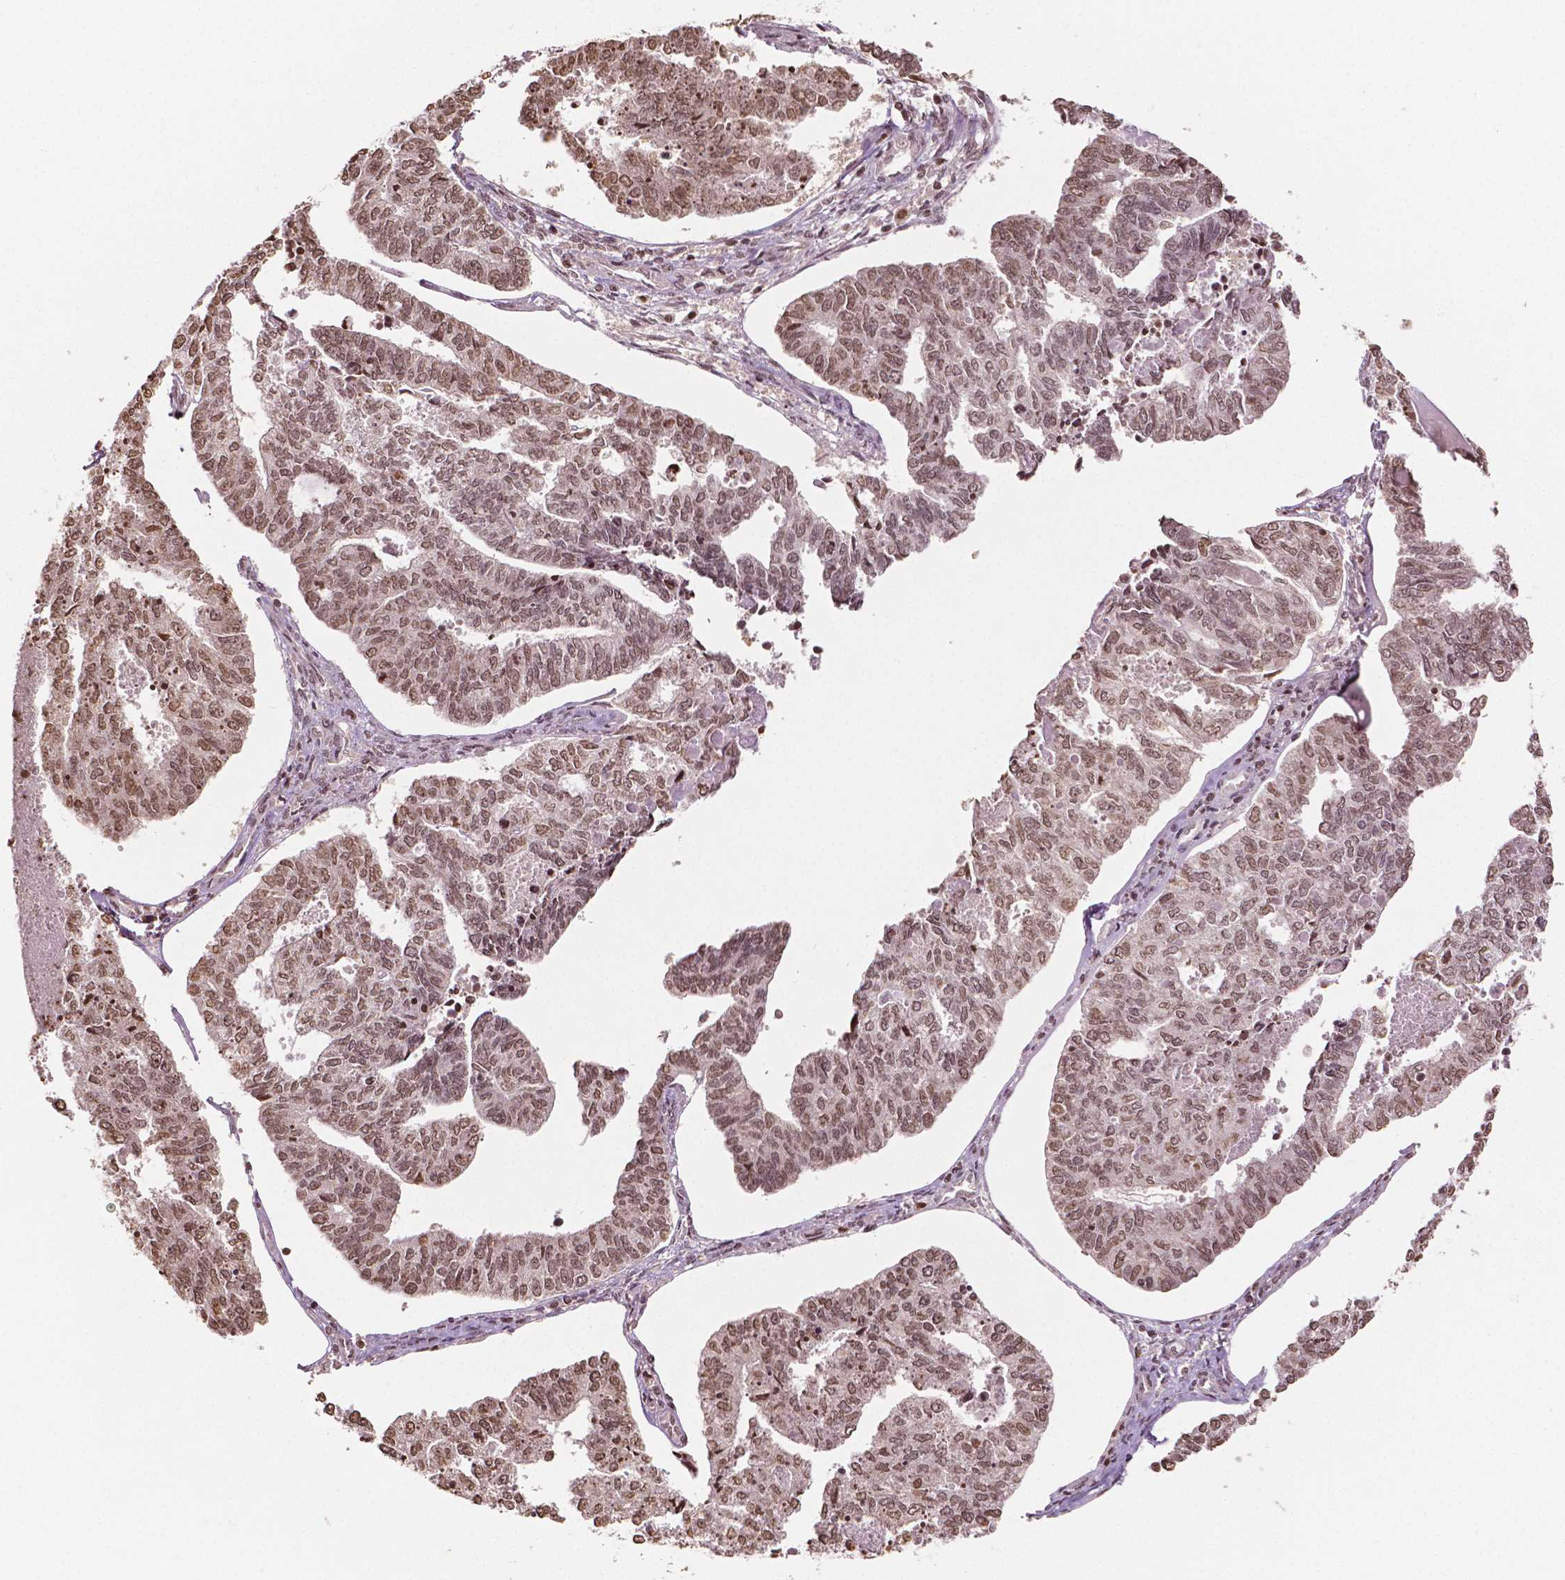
{"staining": {"intensity": "moderate", "quantity": ">75%", "location": "nuclear"}, "tissue": "endometrial cancer", "cell_type": "Tumor cells", "image_type": "cancer", "snomed": [{"axis": "morphology", "description": "Adenocarcinoma, NOS"}, {"axis": "topography", "description": "Endometrium"}], "caption": "High-magnification brightfield microscopy of endometrial cancer (adenocarcinoma) stained with DAB (brown) and counterstained with hematoxylin (blue). tumor cells exhibit moderate nuclear expression is identified in approximately>75% of cells. Nuclei are stained in blue.", "gene": "DEK", "patient": {"sex": "female", "age": 73}}